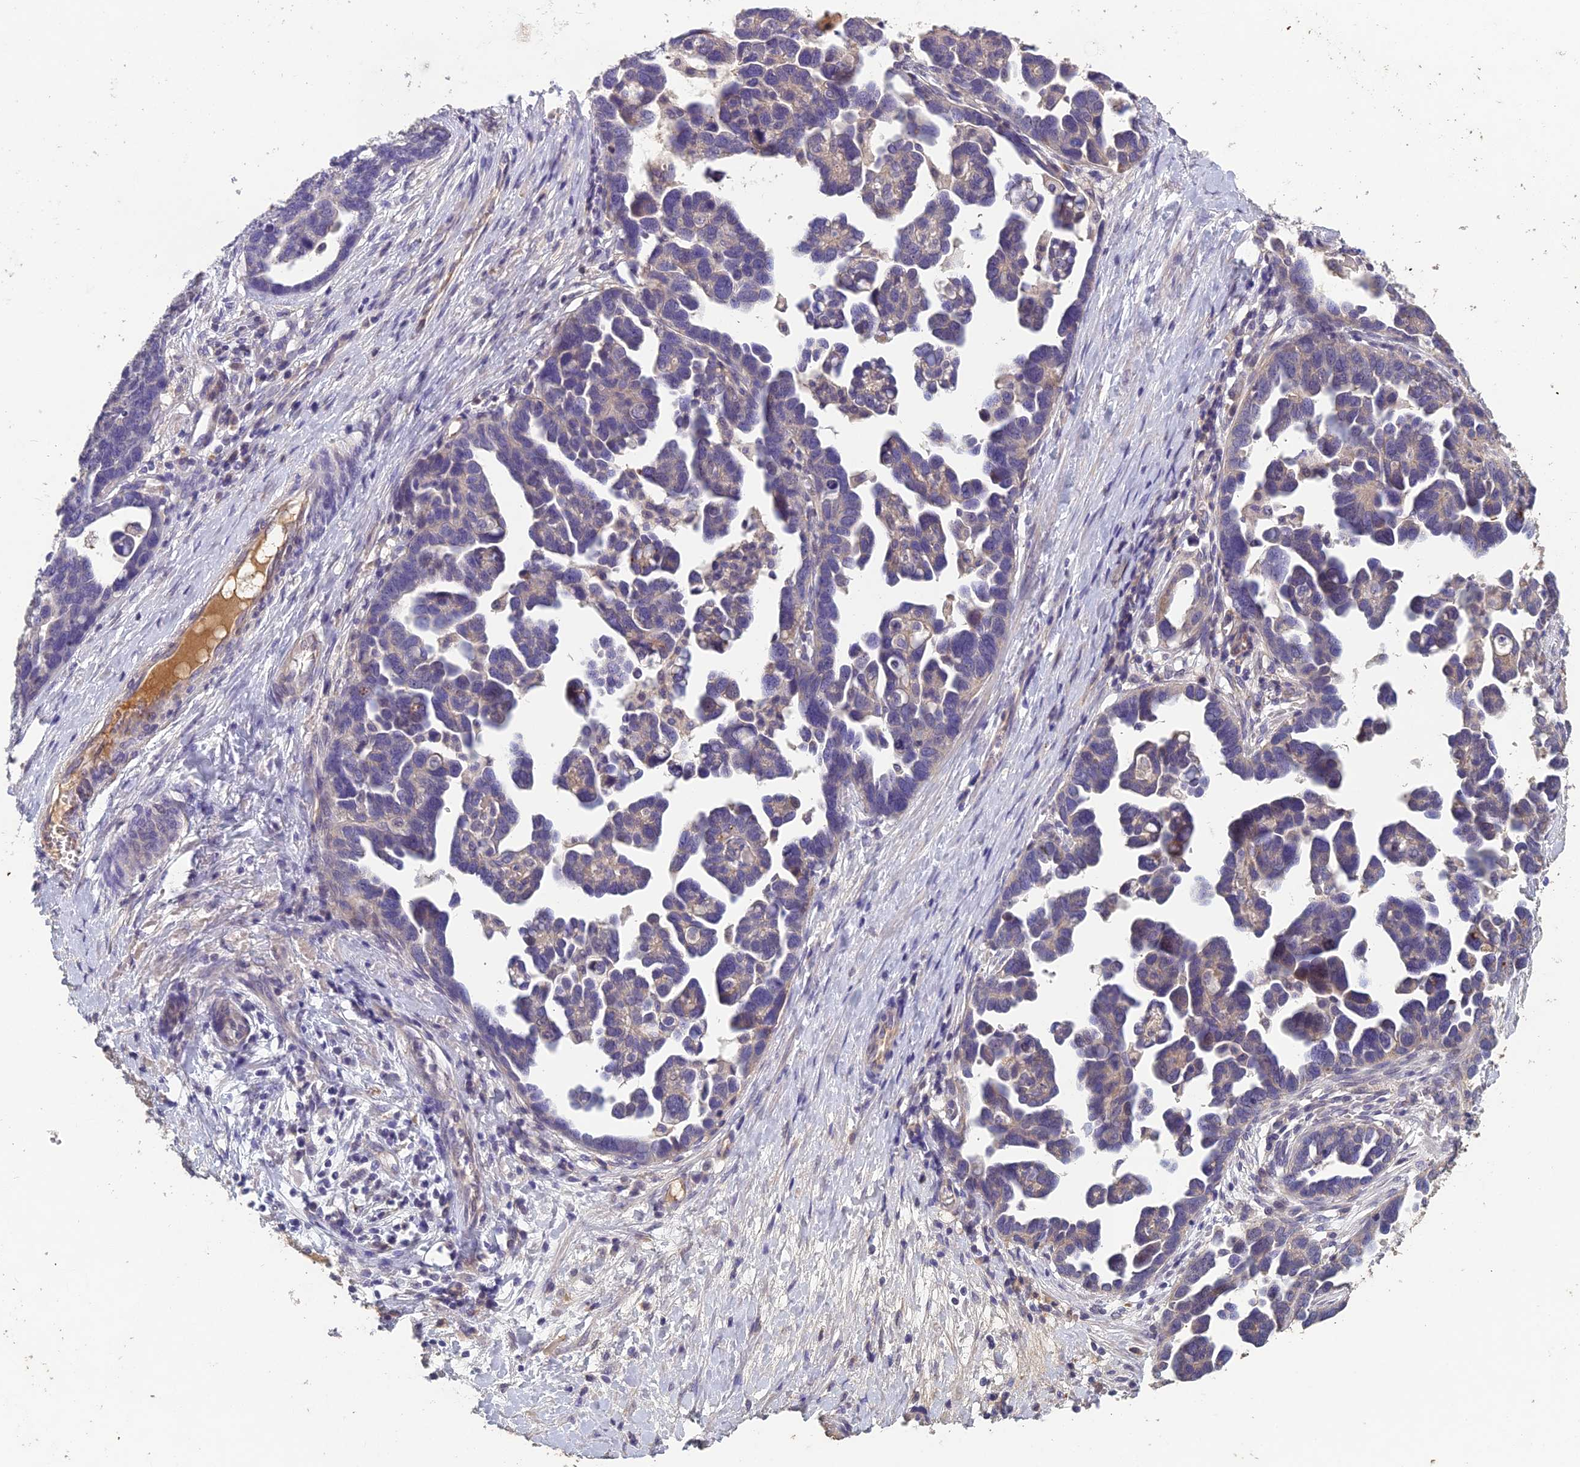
{"staining": {"intensity": "weak", "quantity": "<25%", "location": "cytoplasmic/membranous"}, "tissue": "ovarian cancer", "cell_type": "Tumor cells", "image_type": "cancer", "snomed": [{"axis": "morphology", "description": "Cystadenocarcinoma, serous, NOS"}, {"axis": "topography", "description": "Ovary"}], "caption": "Immunohistochemical staining of human serous cystadenocarcinoma (ovarian) shows no significant expression in tumor cells.", "gene": "CEACAM16", "patient": {"sex": "female", "age": 54}}